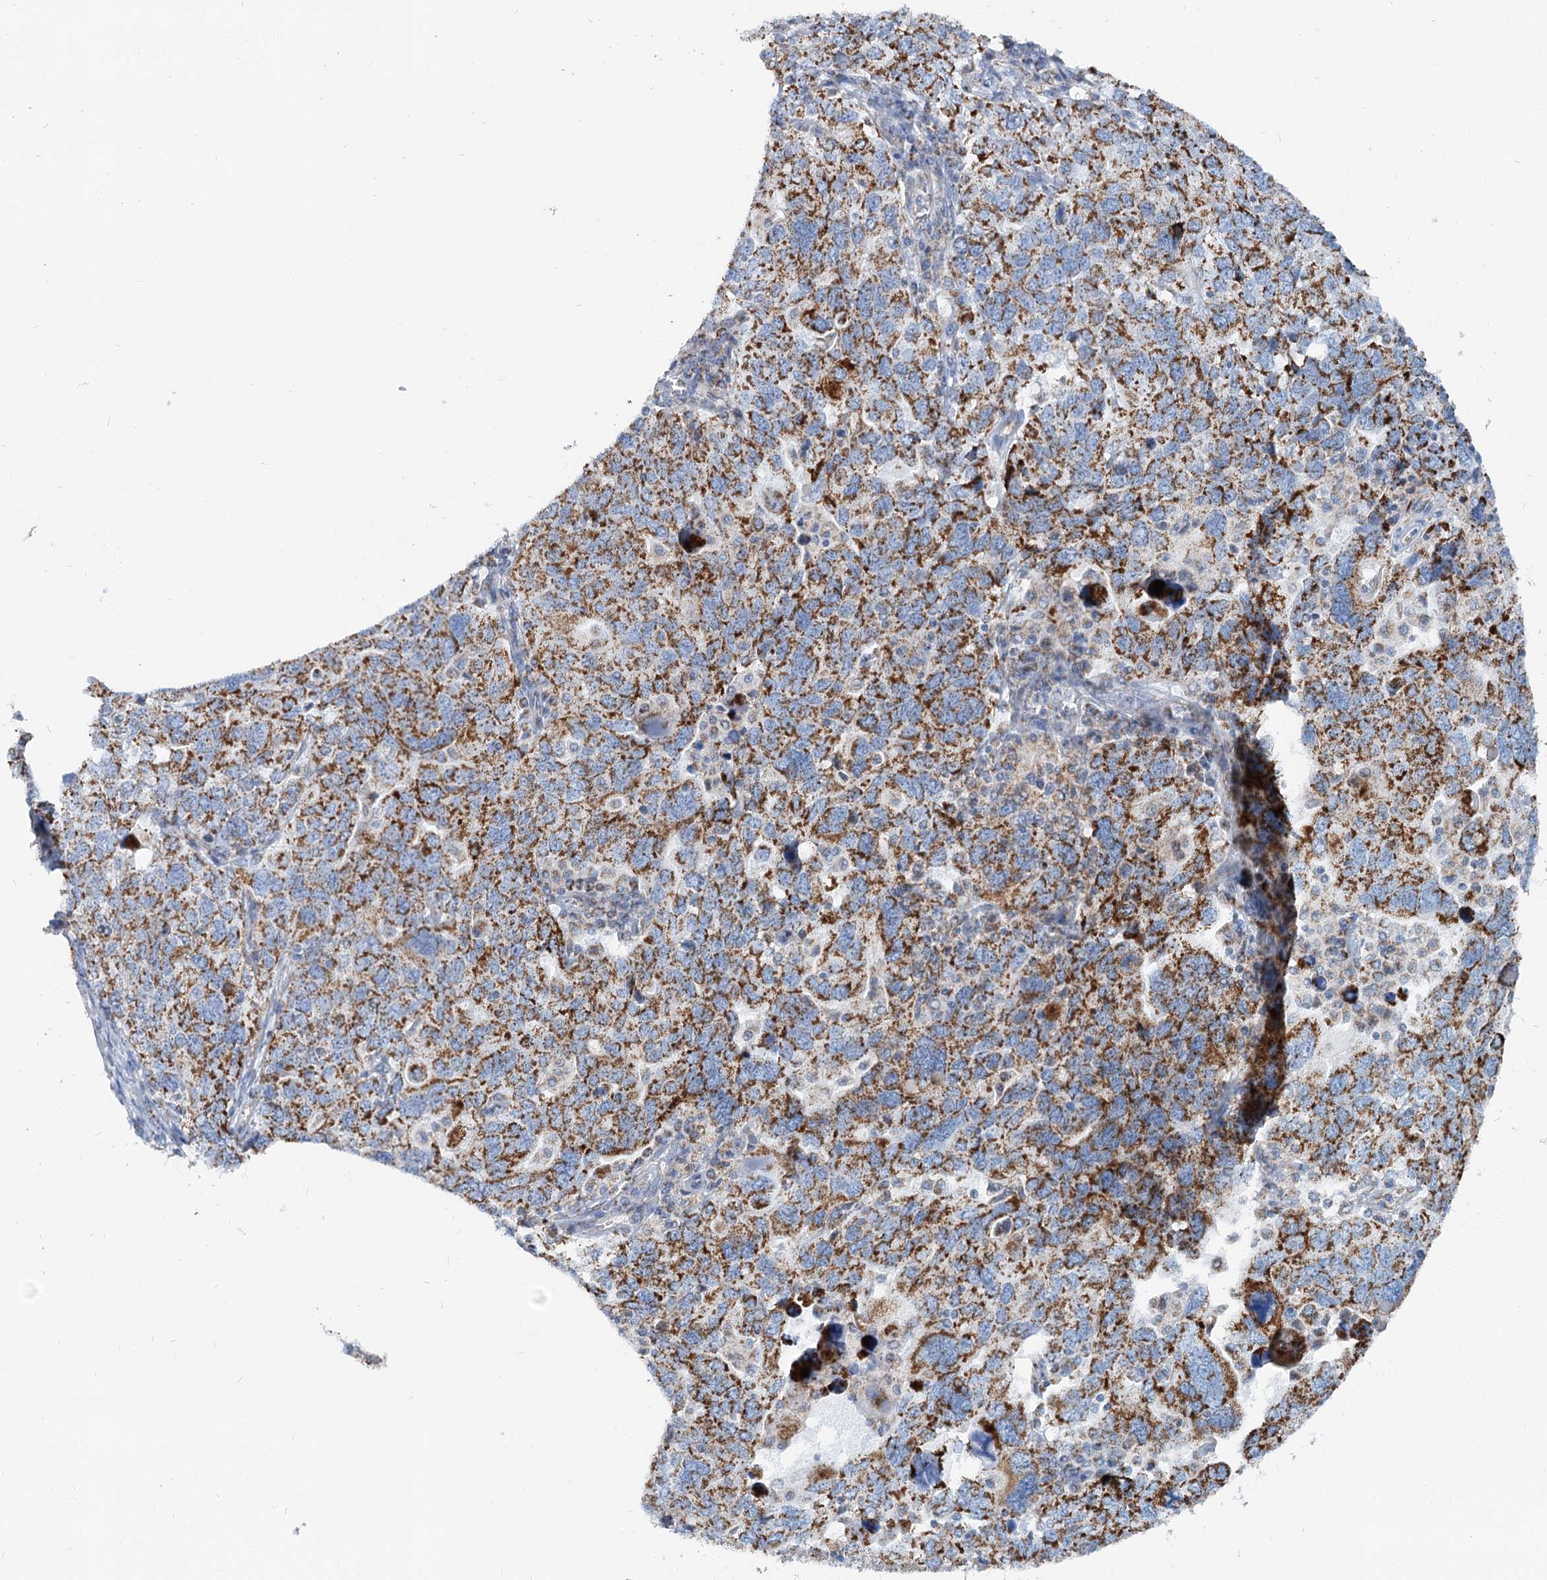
{"staining": {"intensity": "moderate", "quantity": ">75%", "location": "cytoplasmic/membranous"}, "tissue": "ovarian cancer", "cell_type": "Tumor cells", "image_type": "cancer", "snomed": [{"axis": "morphology", "description": "Carcinoma, endometroid"}, {"axis": "topography", "description": "Ovary"}], "caption": "Ovarian cancer was stained to show a protein in brown. There is medium levels of moderate cytoplasmic/membranous expression in about >75% of tumor cells. Nuclei are stained in blue.", "gene": "MCCC2", "patient": {"sex": "female", "age": 62}}